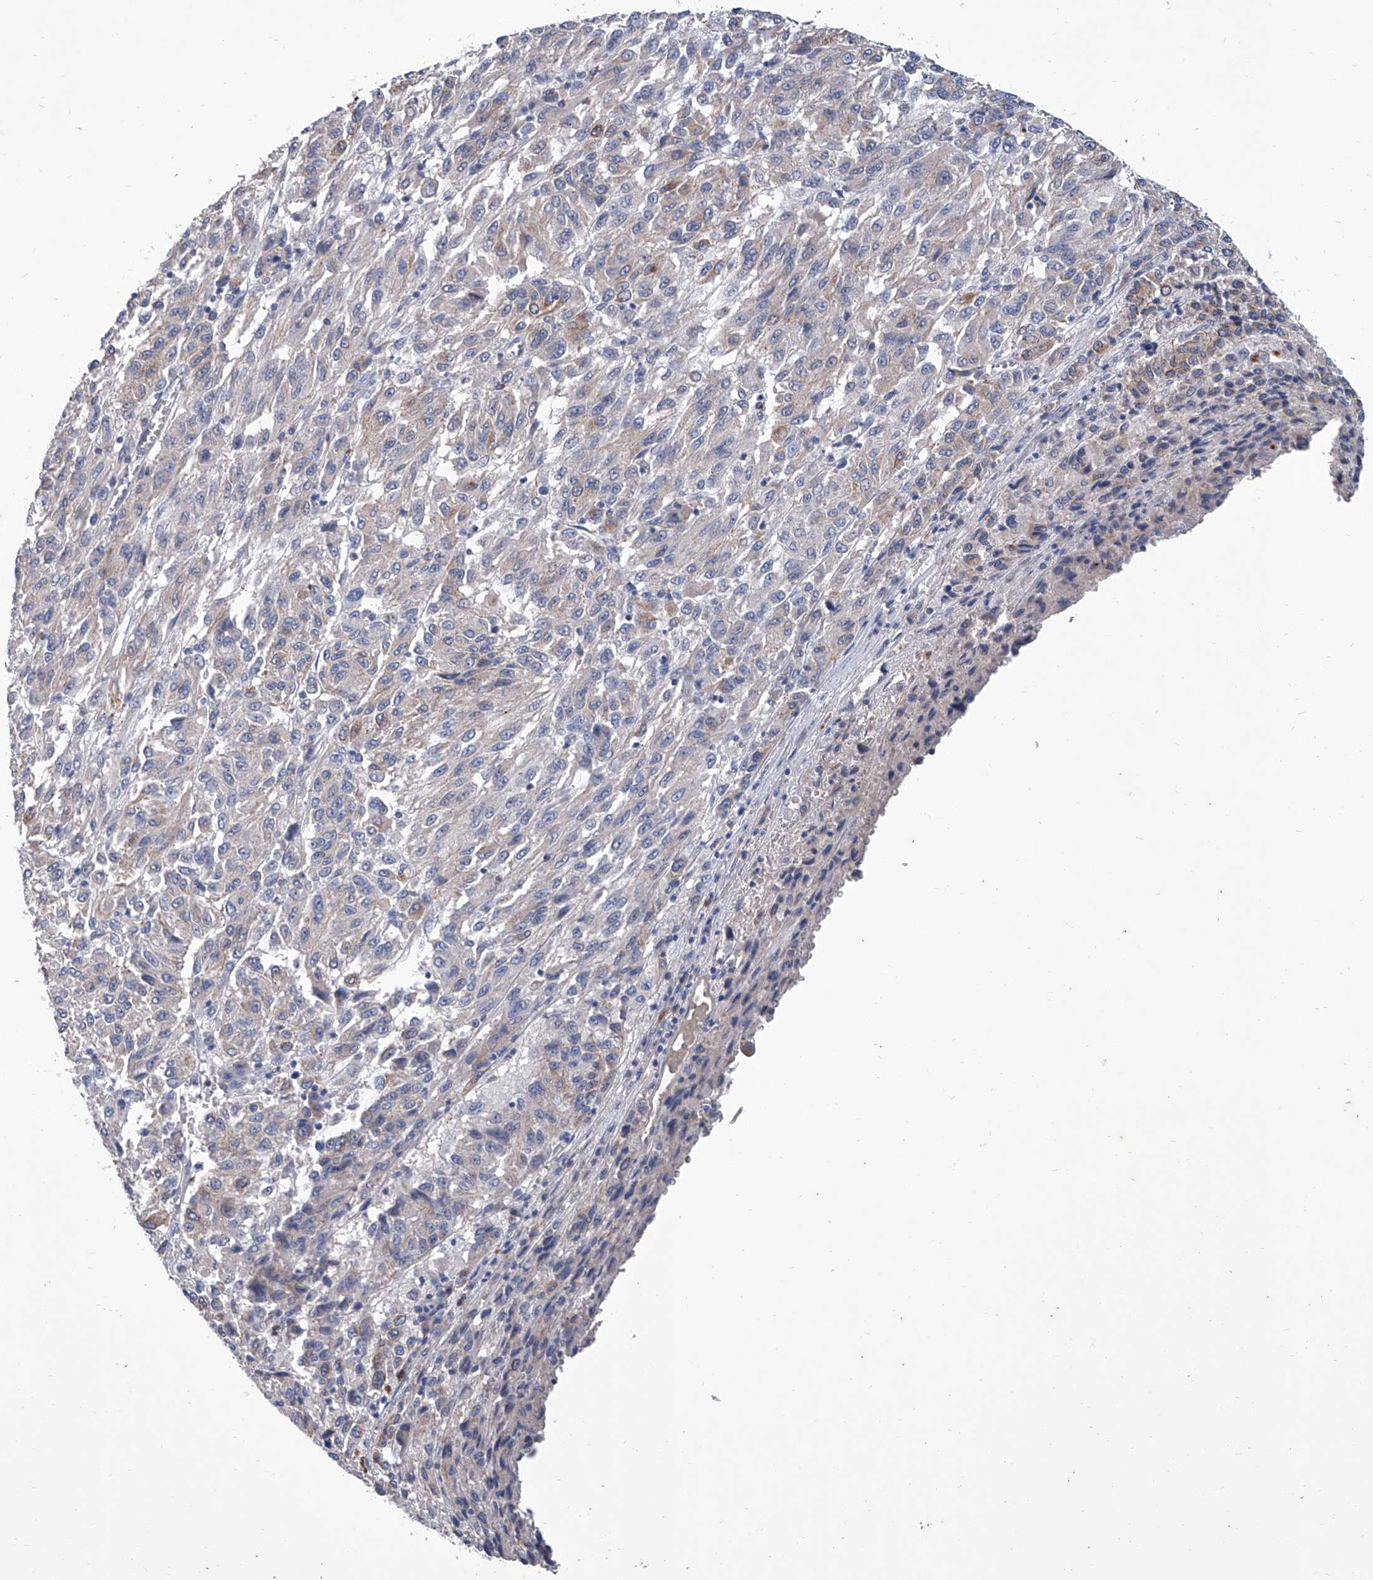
{"staining": {"intensity": "weak", "quantity": "<25%", "location": "cytoplasmic/membranous"}, "tissue": "melanoma", "cell_type": "Tumor cells", "image_type": "cancer", "snomed": [{"axis": "morphology", "description": "Malignant melanoma, Metastatic site"}, {"axis": "topography", "description": "Lung"}], "caption": "An immunohistochemistry (IHC) image of malignant melanoma (metastatic site) is shown. There is no staining in tumor cells of malignant melanoma (metastatic site). The staining was performed using DAB (3,3'-diaminobenzidine) to visualize the protein expression in brown, while the nuclei were stained in blue with hematoxylin (Magnification: 20x).", "gene": "GPT", "patient": {"sex": "male", "age": 64}}